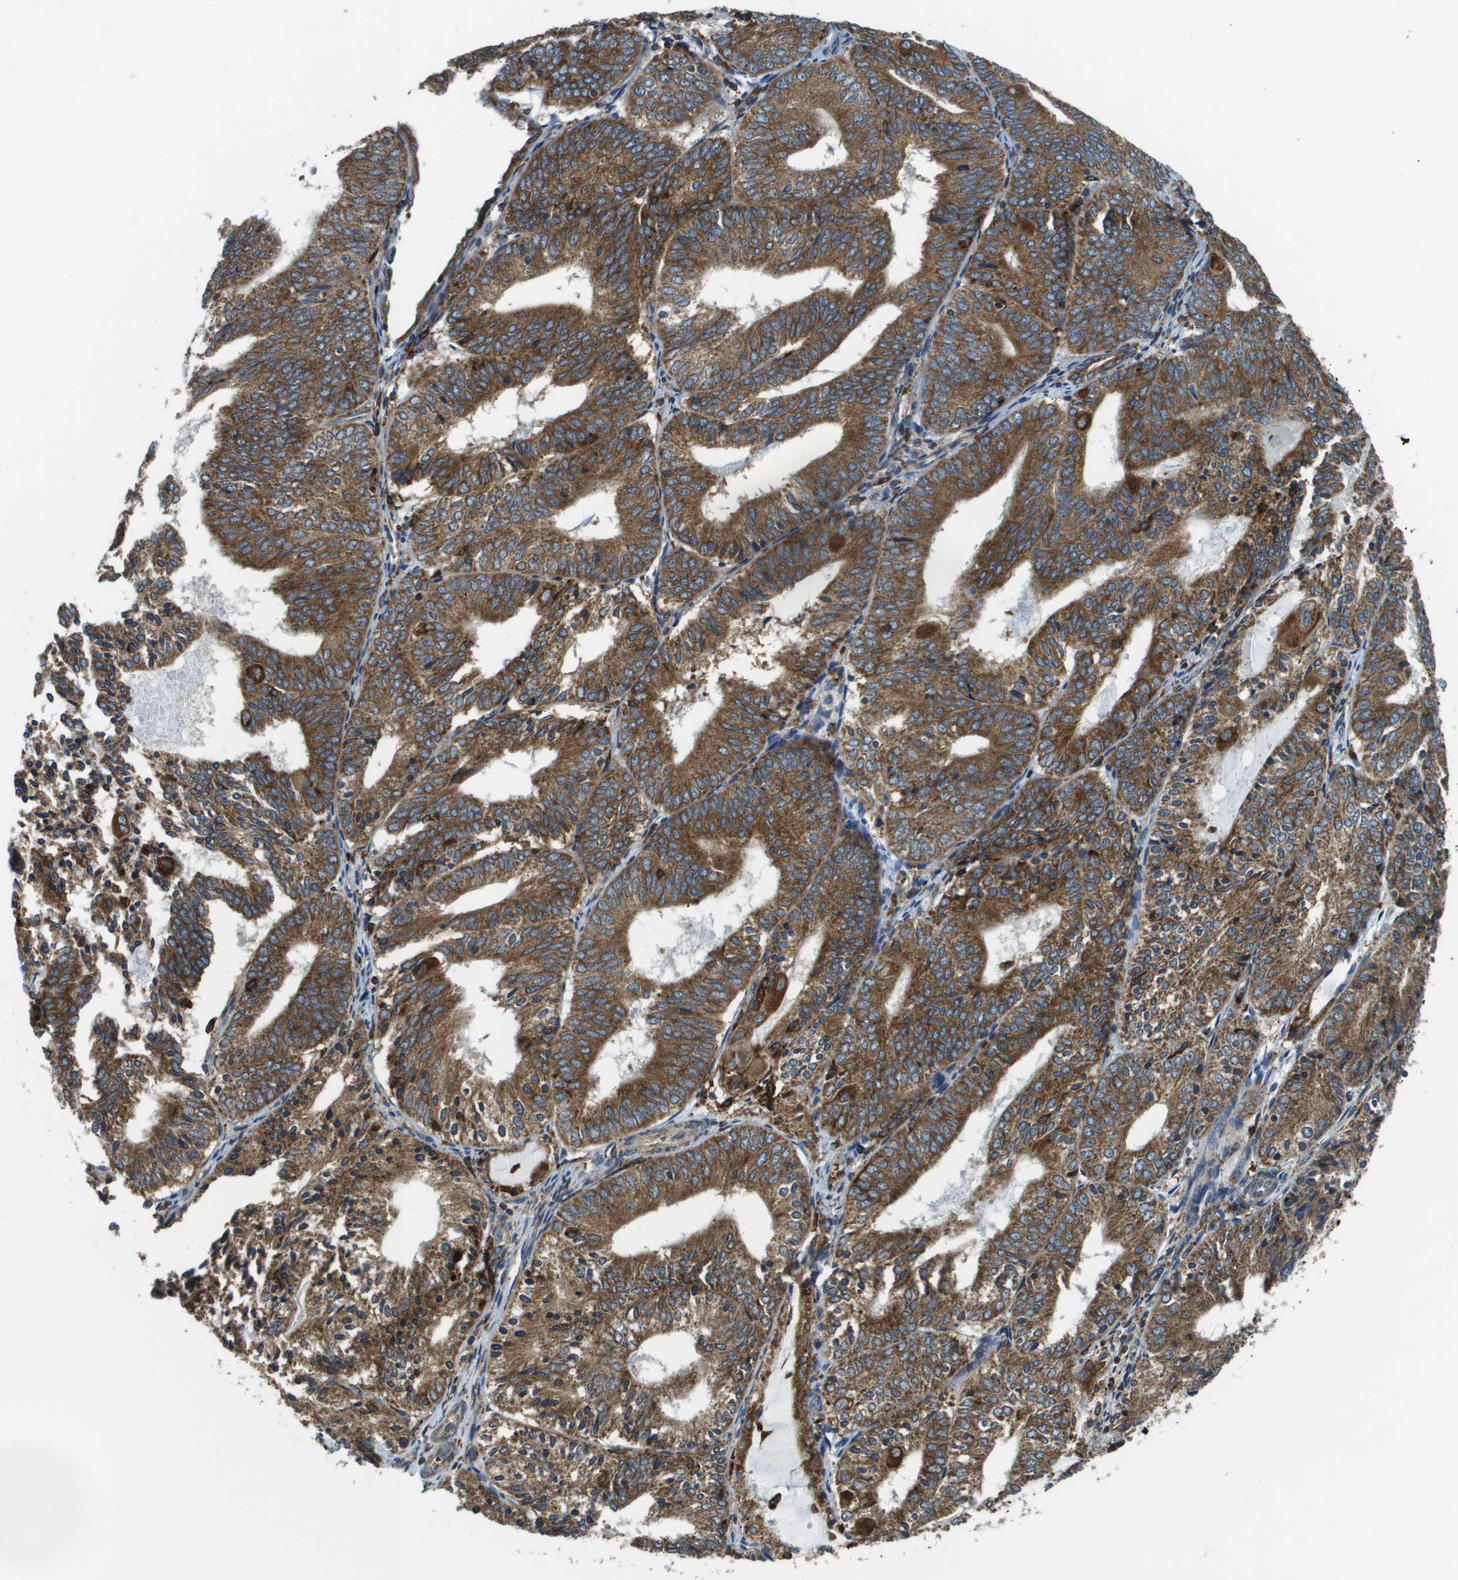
{"staining": {"intensity": "strong", "quantity": ">75%", "location": "cytoplasmic/membranous"}, "tissue": "endometrial cancer", "cell_type": "Tumor cells", "image_type": "cancer", "snomed": [{"axis": "morphology", "description": "Adenocarcinoma, NOS"}, {"axis": "topography", "description": "Endometrium"}], "caption": "Protein expression by IHC reveals strong cytoplasmic/membranous staining in approximately >75% of tumor cells in endometrial cancer.", "gene": "CNPY3", "patient": {"sex": "female", "age": 81}}